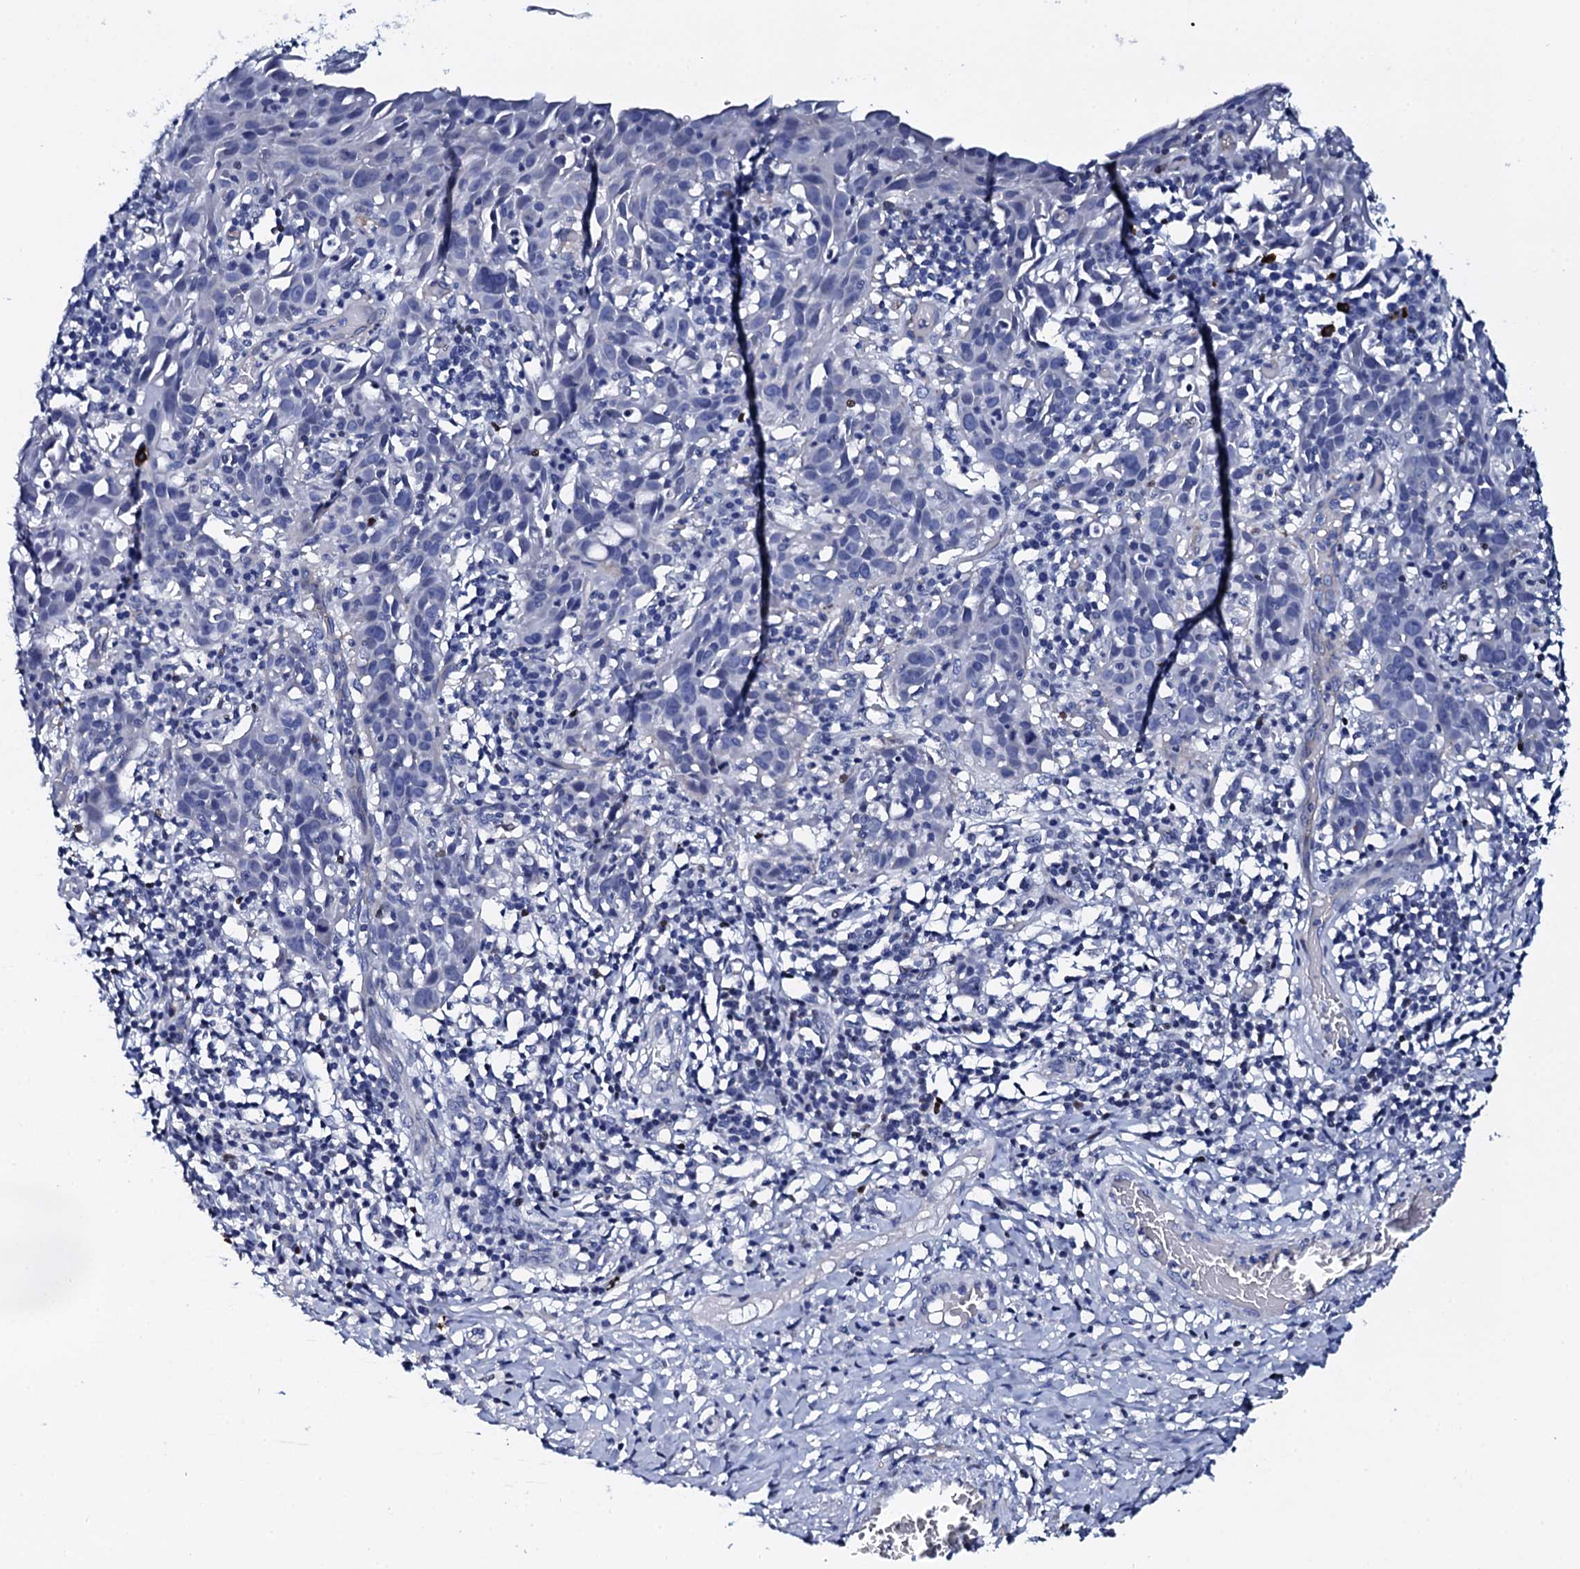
{"staining": {"intensity": "negative", "quantity": "none", "location": "none"}, "tissue": "cervical cancer", "cell_type": "Tumor cells", "image_type": "cancer", "snomed": [{"axis": "morphology", "description": "Squamous cell carcinoma, NOS"}, {"axis": "topography", "description": "Cervix"}], "caption": "The IHC micrograph has no significant staining in tumor cells of cervical cancer (squamous cell carcinoma) tissue.", "gene": "NPM2", "patient": {"sex": "female", "age": 50}}